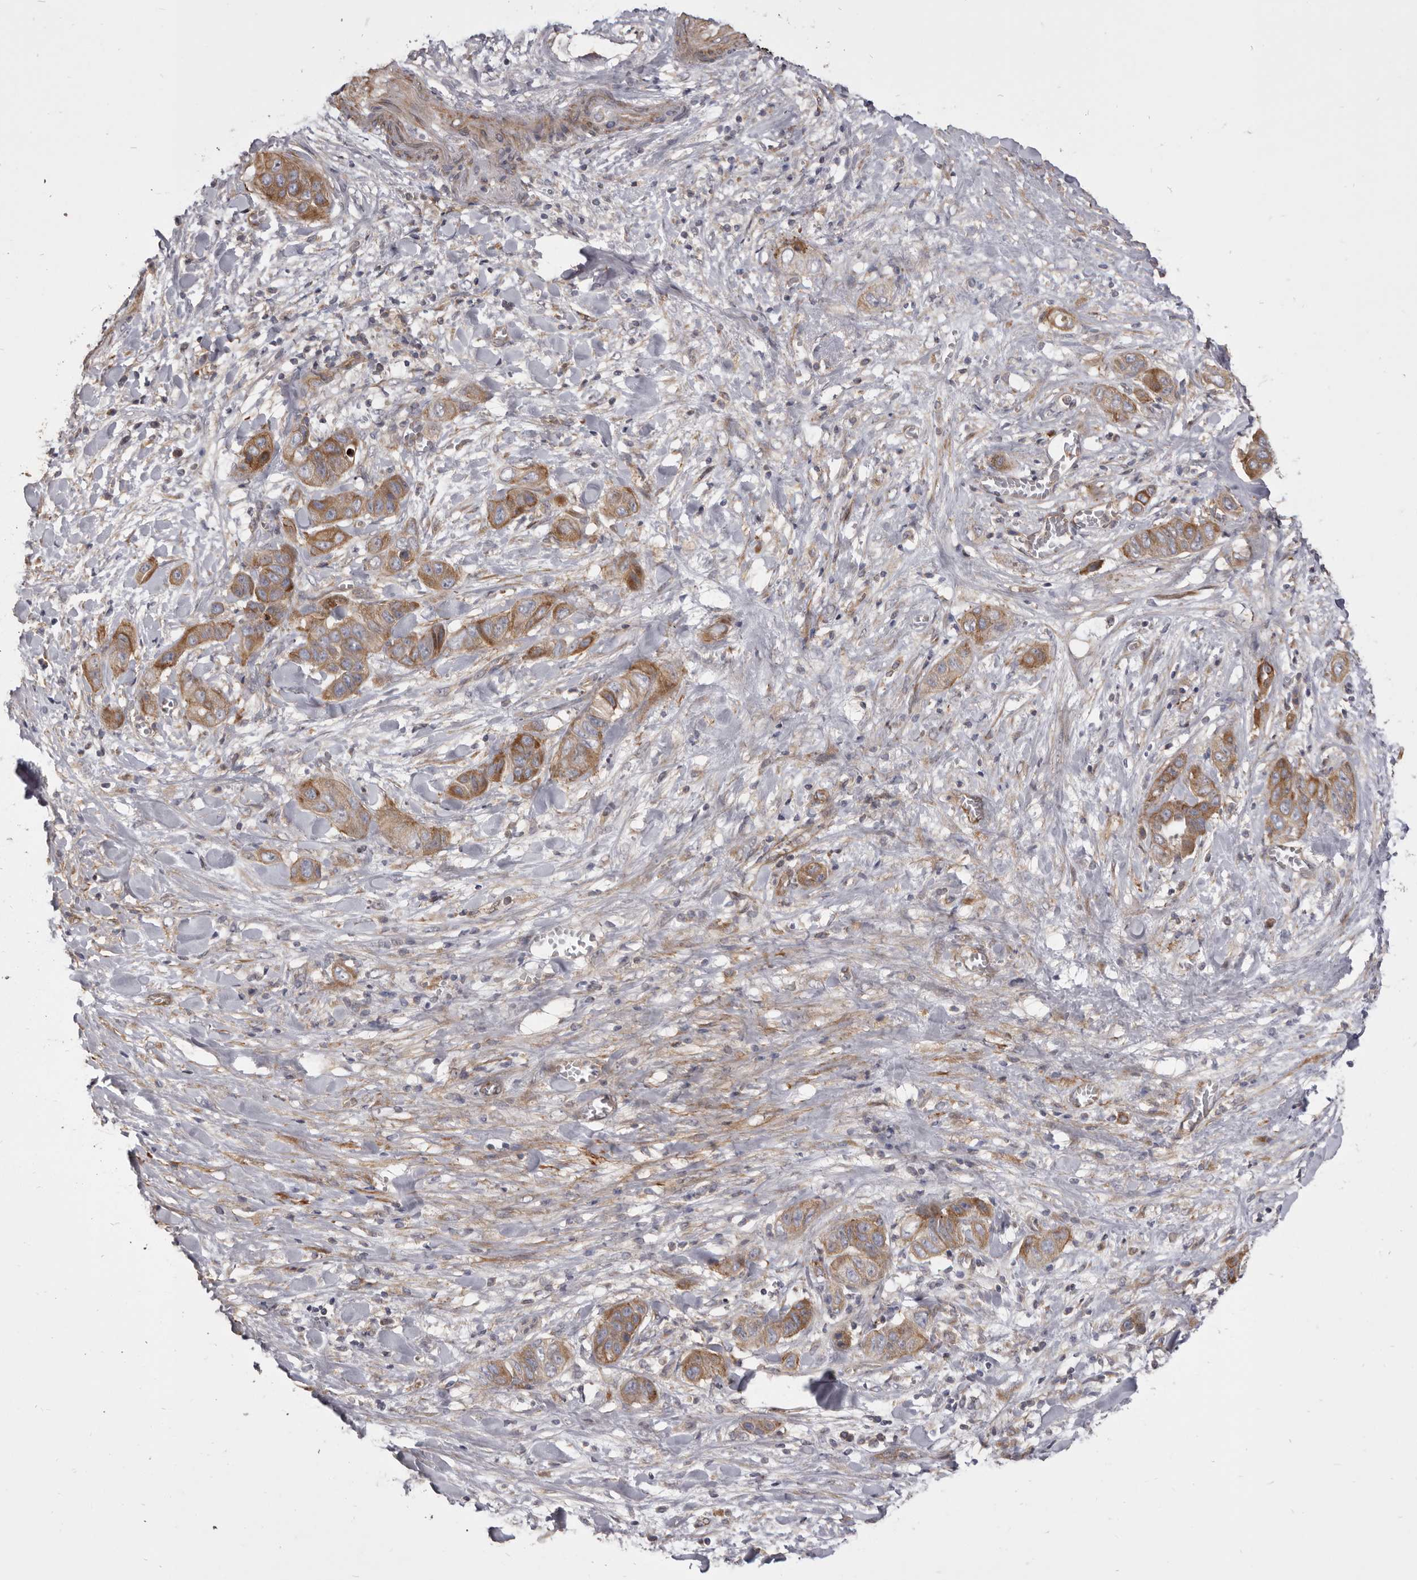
{"staining": {"intensity": "moderate", "quantity": ">75%", "location": "cytoplasmic/membranous"}, "tissue": "liver cancer", "cell_type": "Tumor cells", "image_type": "cancer", "snomed": [{"axis": "morphology", "description": "Cholangiocarcinoma"}, {"axis": "topography", "description": "Liver"}], "caption": "A micrograph showing moderate cytoplasmic/membranous staining in approximately >75% of tumor cells in liver cancer, as visualized by brown immunohistochemical staining.", "gene": "VPS45", "patient": {"sex": "female", "age": 52}}